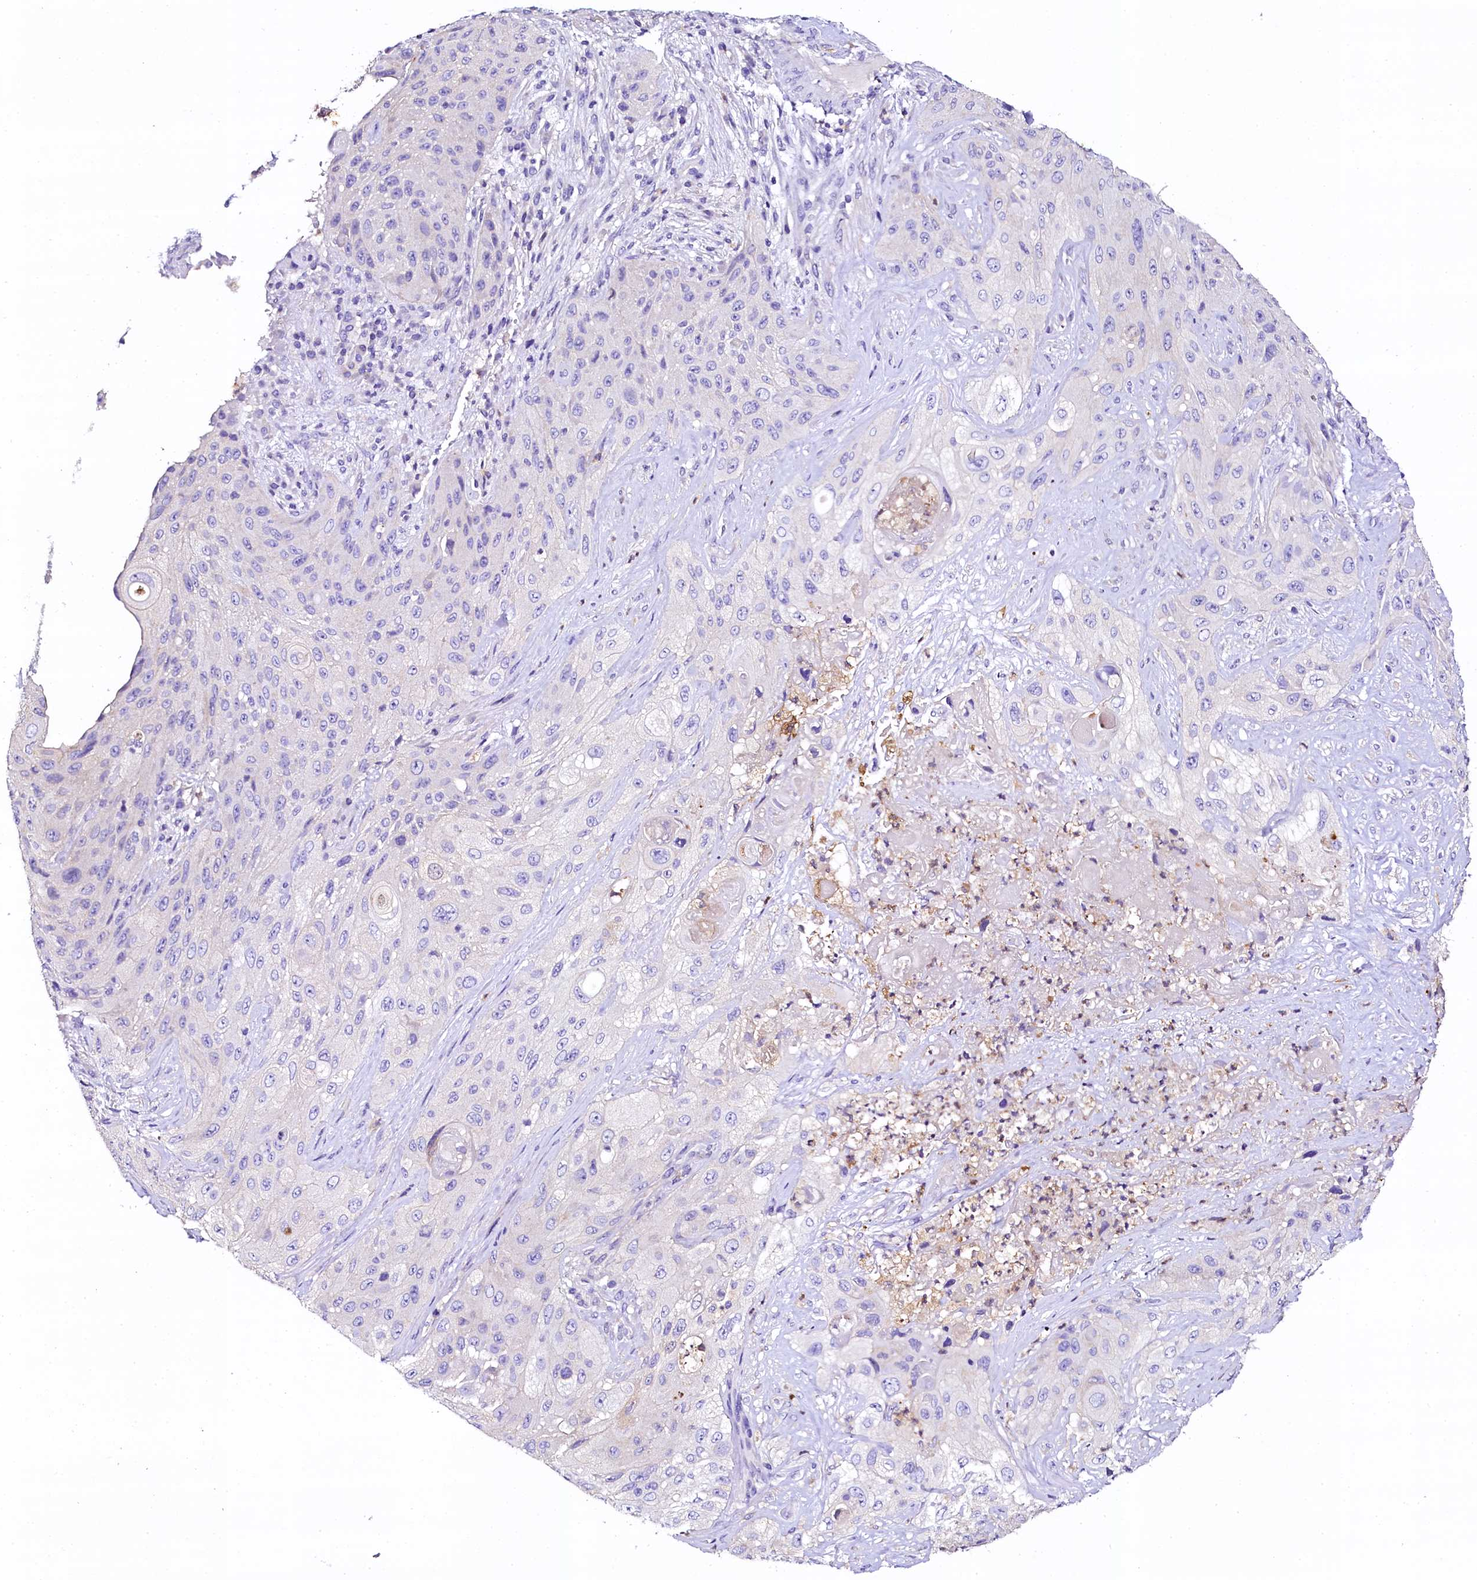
{"staining": {"intensity": "negative", "quantity": "none", "location": "none"}, "tissue": "cervical cancer", "cell_type": "Tumor cells", "image_type": "cancer", "snomed": [{"axis": "morphology", "description": "Squamous cell carcinoma, NOS"}, {"axis": "topography", "description": "Cervix"}], "caption": "Tumor cells show no significant protein expression in cervical squamous cell carcinoma.", "gene": "NAA16", "patient": {"sex": "female", "age": 42}}